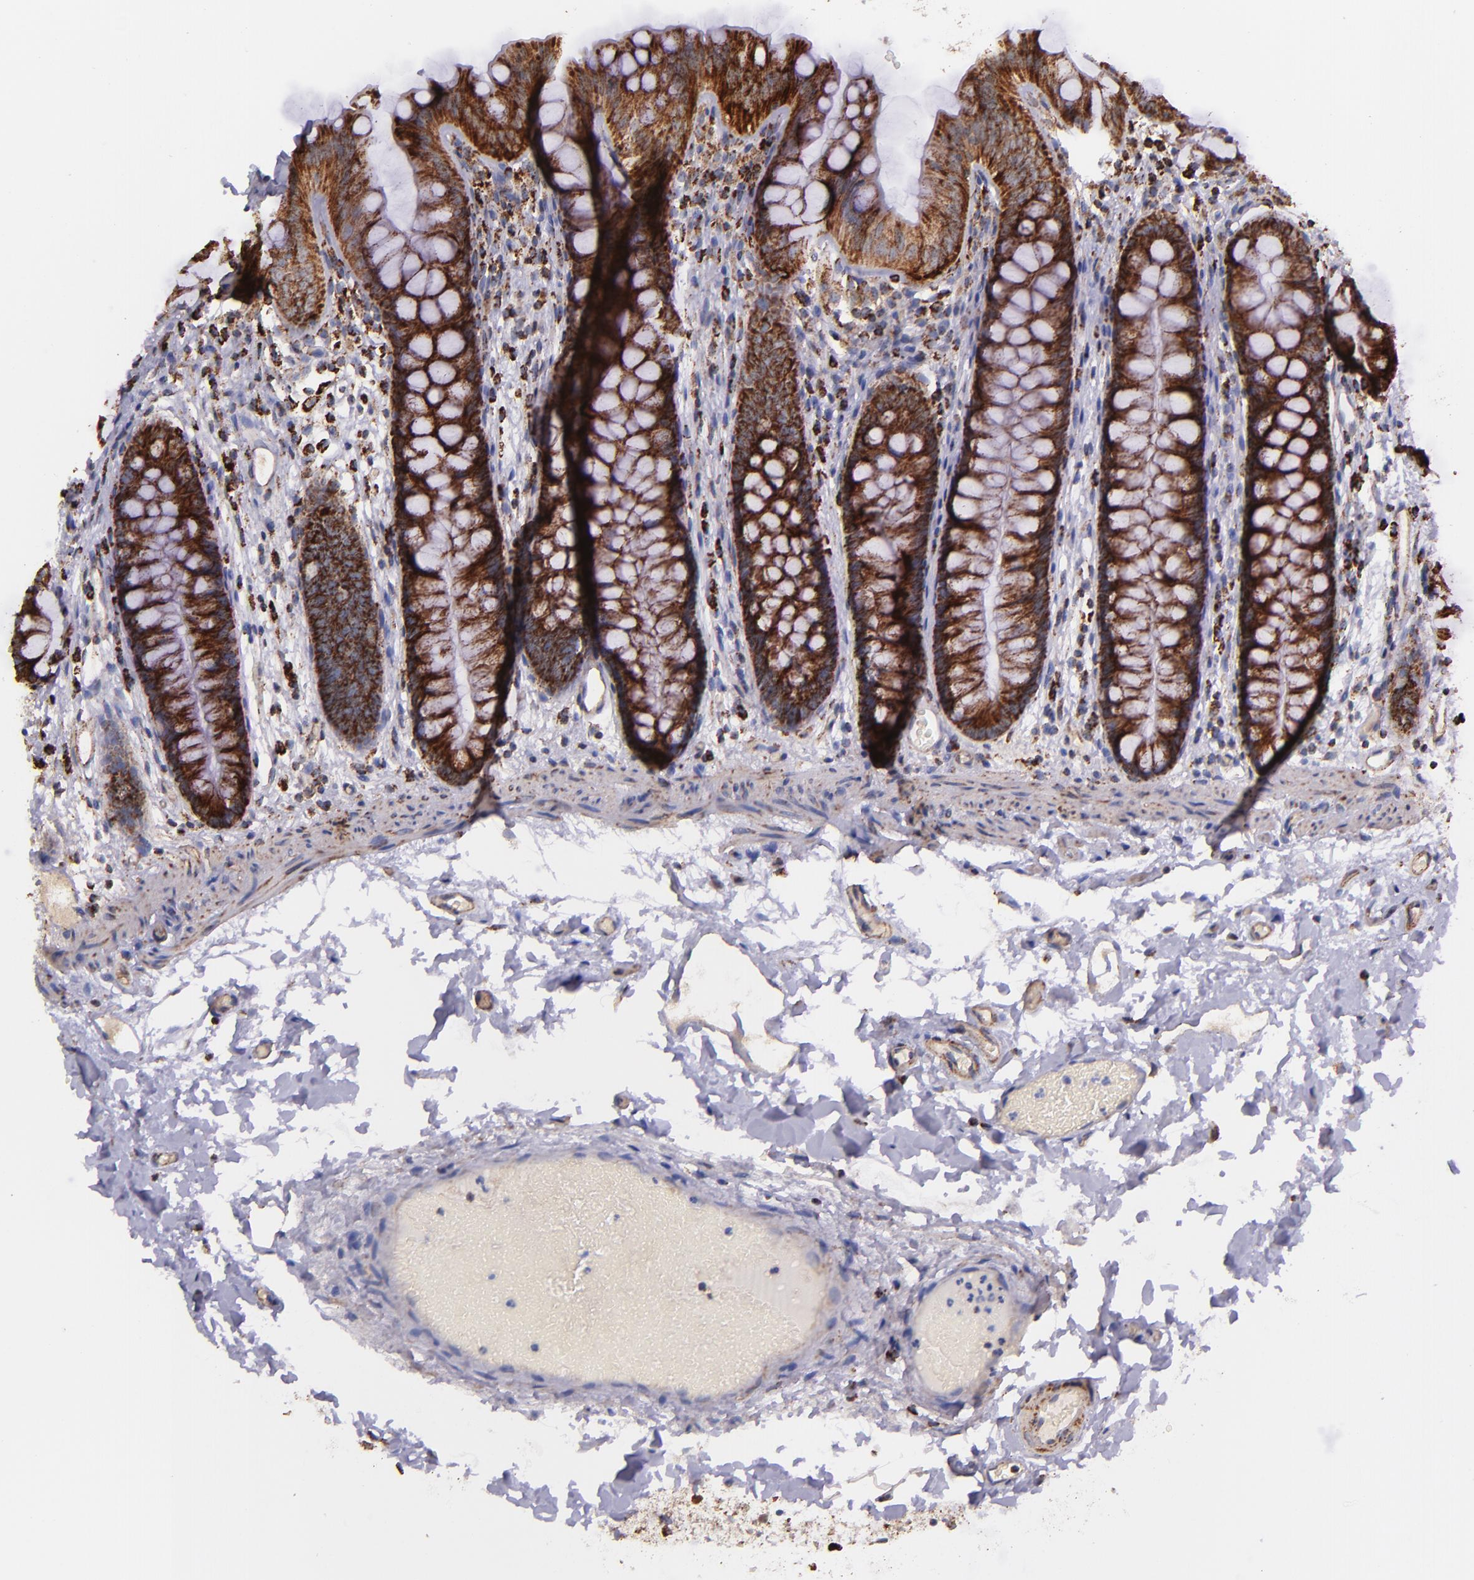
{"staining": {"intensity": "weak", "quantity": ">75%", "location": "cytoplasmic/membranous"}, "tissue": "colon", "cell_type": "Endothelial cells", "image_type": "normal", "snomed": [{"axis": "morphology", "description": "Normal tissue, NOS"}, {"axis": "topography", "description": "Smooth muscle"}, {"axis": "topography", "description": "Colon"}], "caption": "IHC micrograph of unremarkable colon: human colon stained using immunohistochemistry (IHC) shows low levels of weak protein expression localized specifically in the cytoplasmic/membranous of endothelial cells, appearing as a cytoplasmic/membranous brown color.", "gene": "IDH3G", "patient": {"sex": "male", "age": 67}}